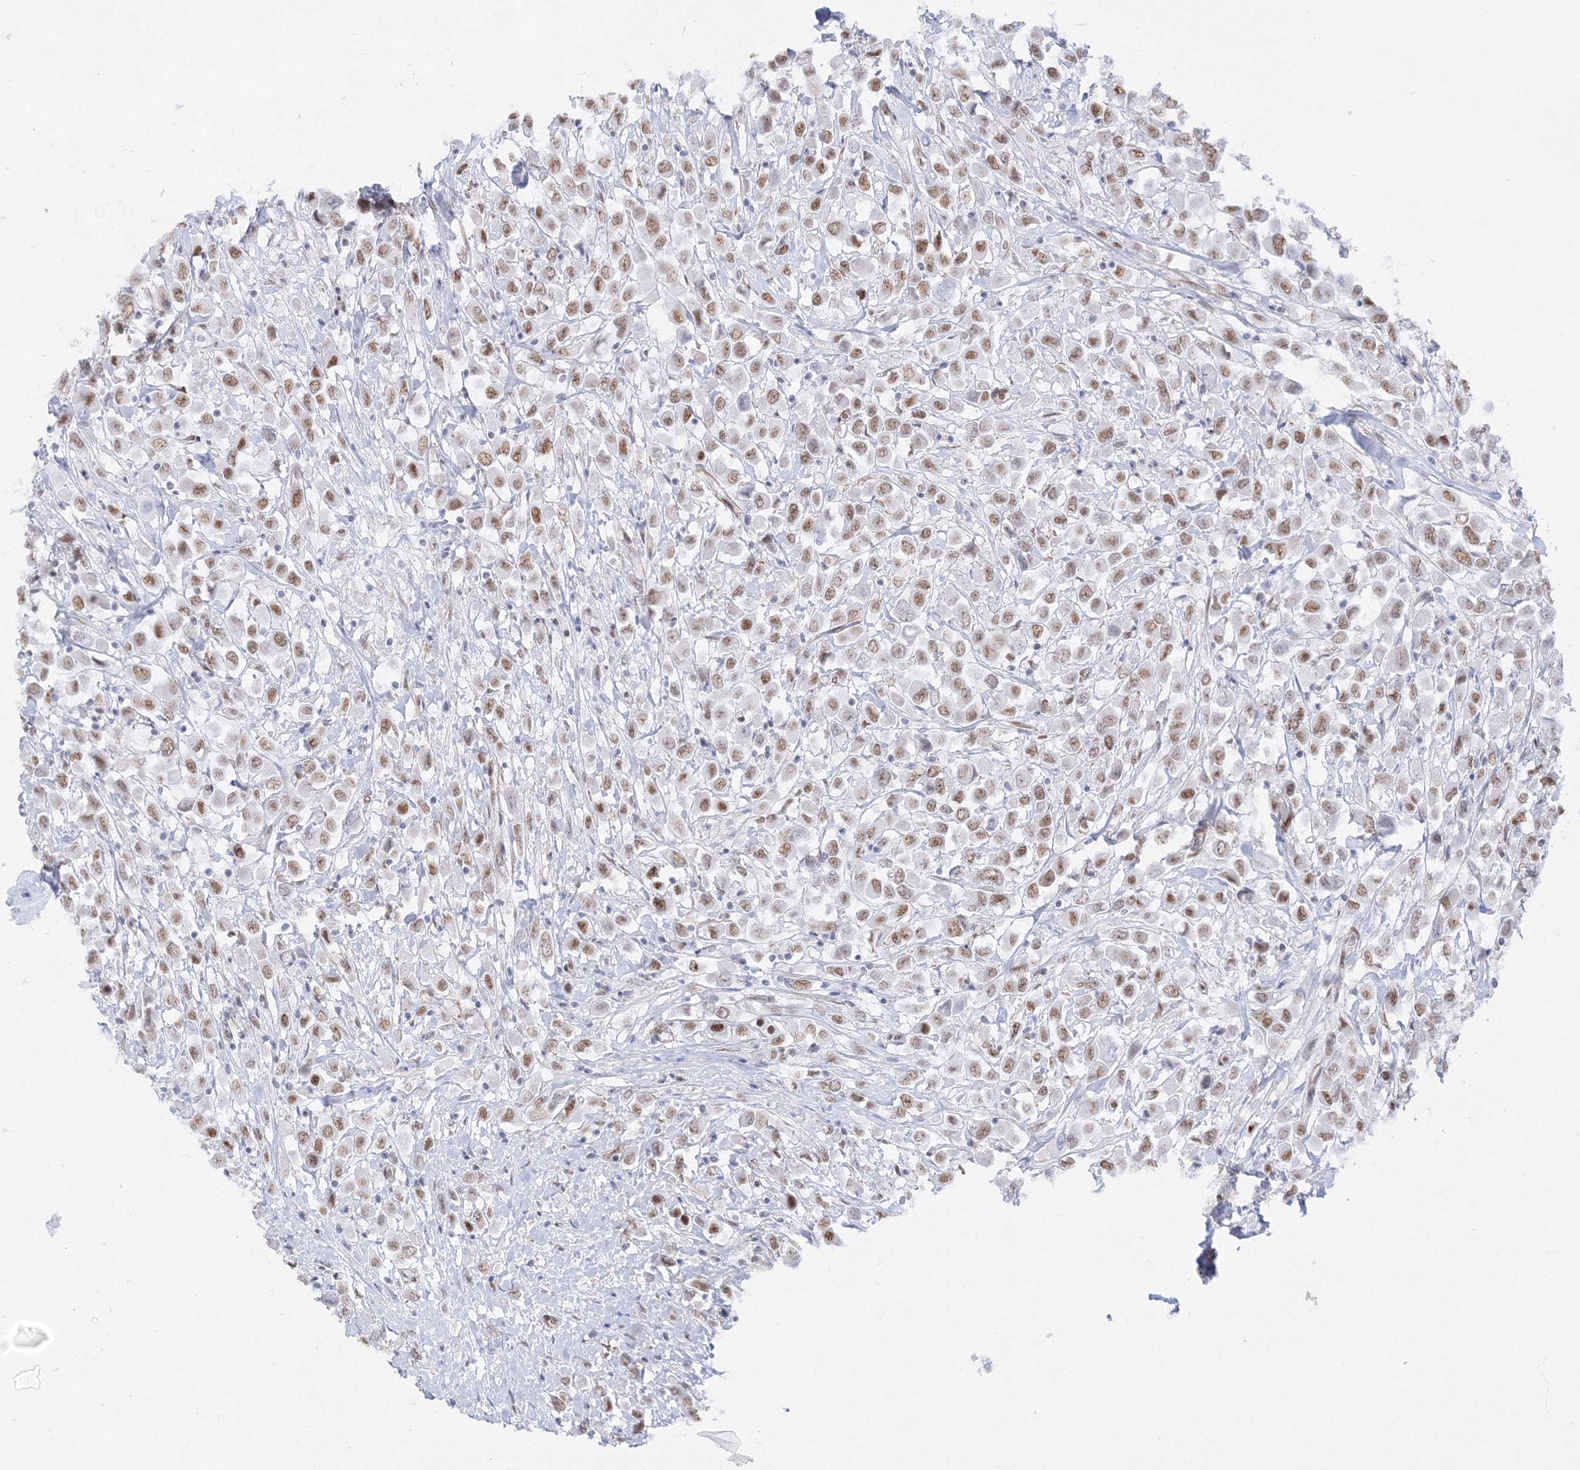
{"staining": {"intensity": "moderate", "quantity": ">75%", "location": "nuclear"}, "tissue": "breast cancer", "cell_type": "Tumor cells", "image_type": "cancer", "snomed": [{"axis": "morphology", "description": "Duct carcinoma"}, {"axis": "topography", "description": "Breast"}], "caption": "Immunohistochemical staining of breast intraductal carcinoma shows medium levels of moderate nuclear protein staining in about >75% of tumor cells.", "gene": "ZNF638", "patient": {"sex": "female", "age": 61}}